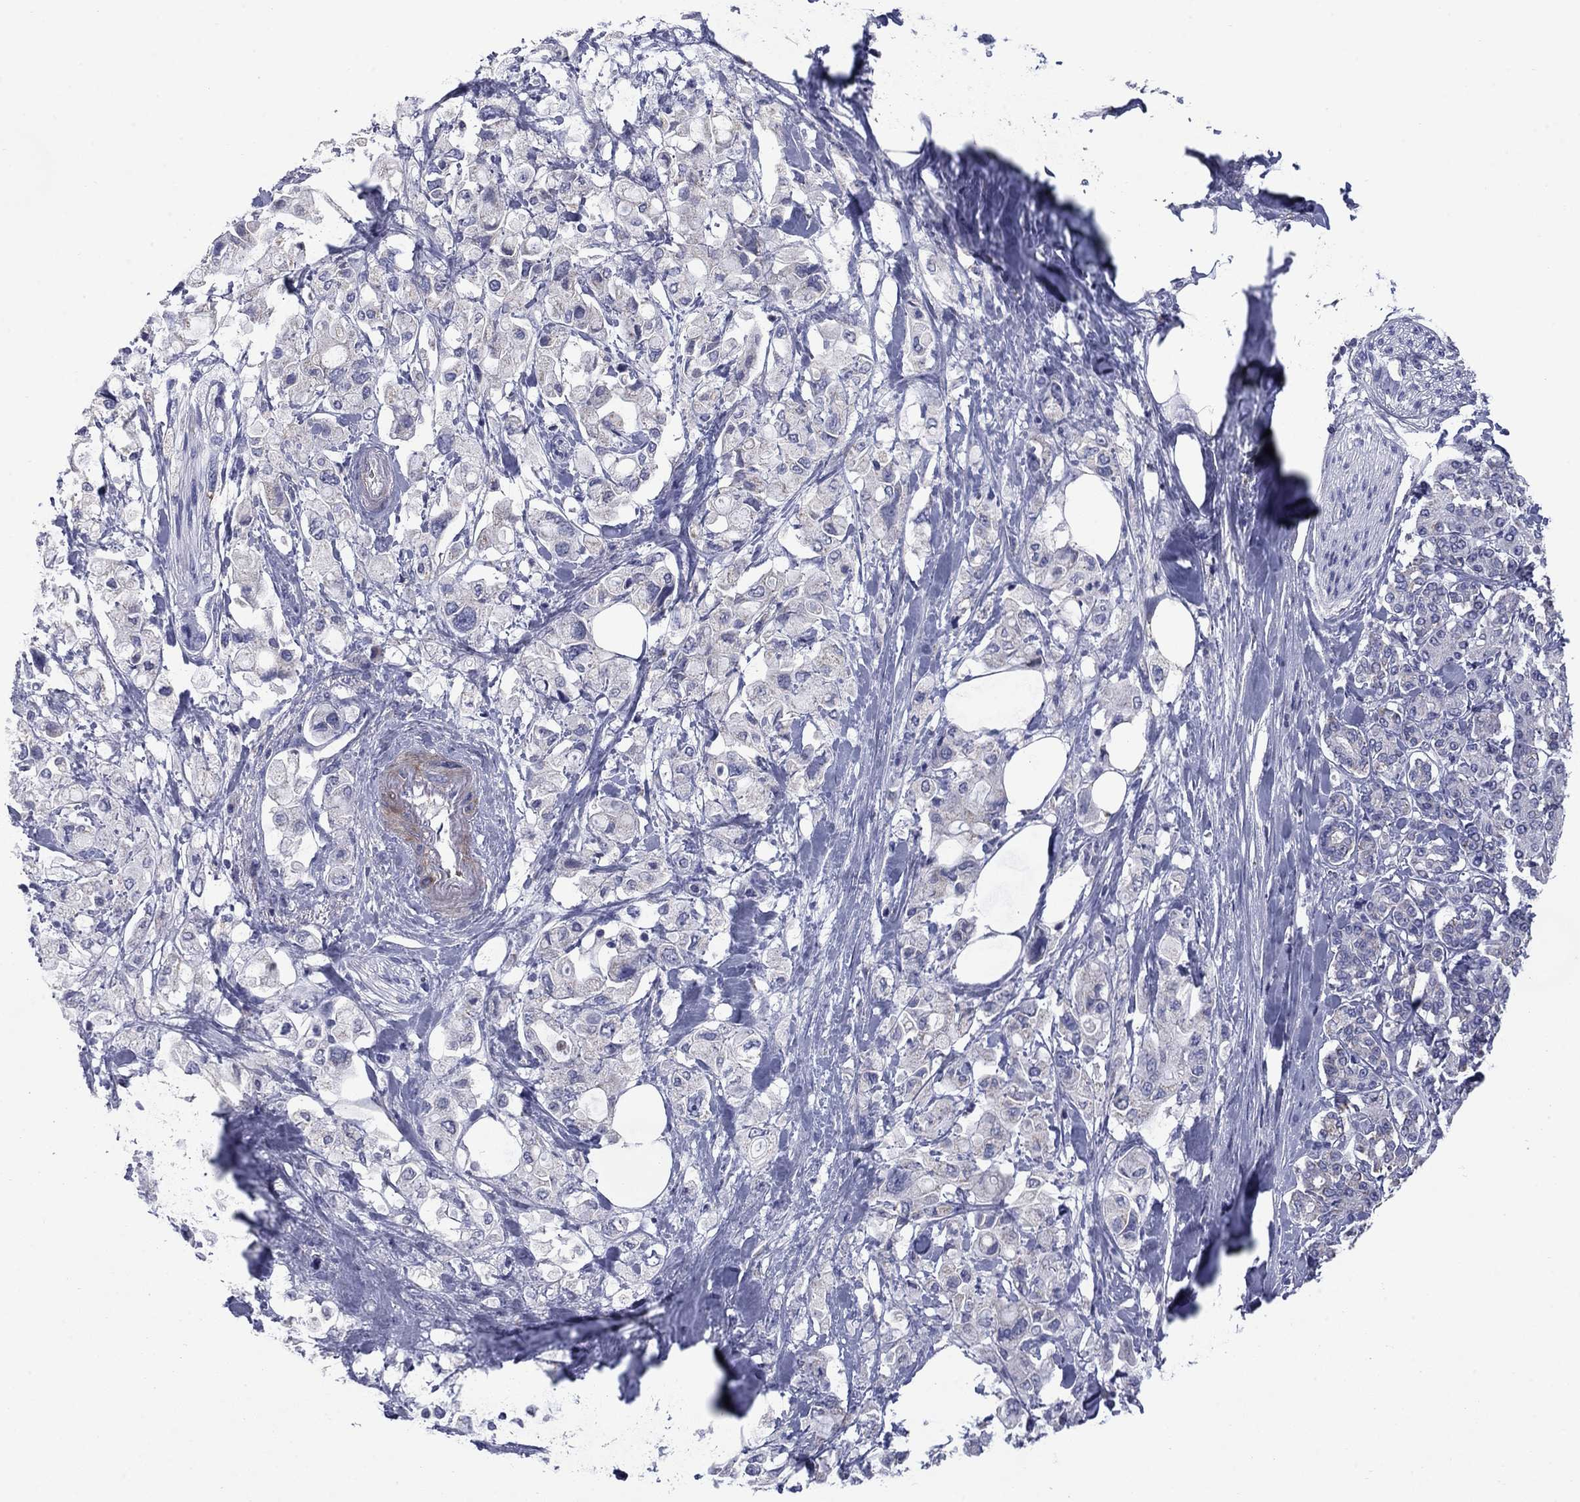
{"staining": {"intensity": "negative", "quantity": "none", "location": "none"}, "tissue": "pancreatic cancer", "cell_type": "Tumor cells", "image_type": "cancer", "snomed": [{"axis": "morphology", "description": "Adenocarcinoma, NOS"}, {"axis": "topography", "description": "Pancreas"}], "caption": "There is no significant expression in tumor cells of pancreatic adenocarcinoma. Brightfield microscopy of IHC stained with DAB (brown) and hematoxylin (blue), captured at high magnification.", "gene": "FRK", "patient": {"sex": "female", "age": 56}}